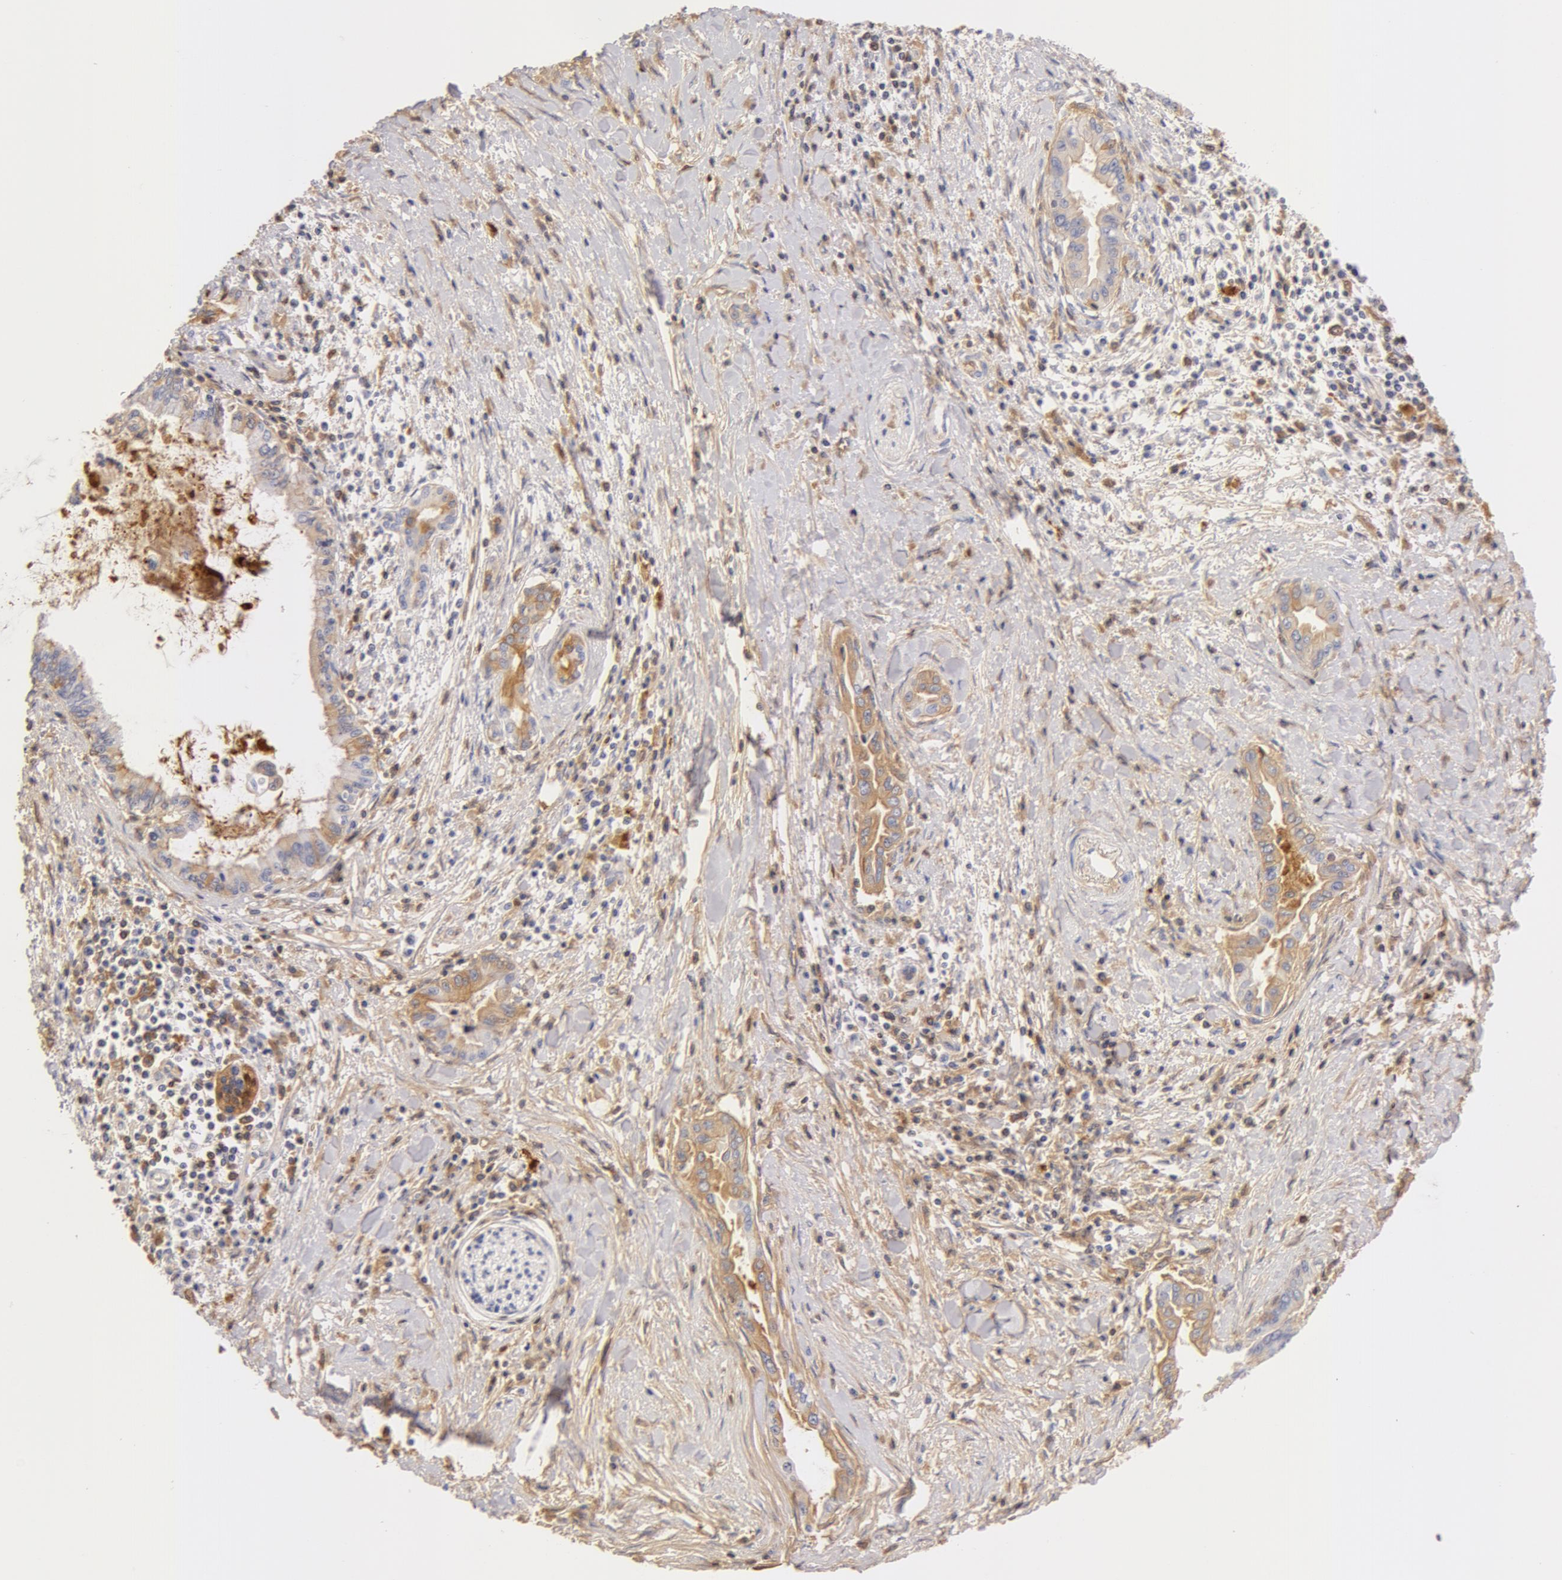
{"staining": {"intensity": "weak", "quantity": "25%-75%", "location": "cytoplasmic/membranous"}, "tissue": "pancreatic cancer", "cell_type": "Tumor cells", "image_type": "cancer", "snomed": [{"axis": "morphology", "description": "Adenocarcinoma, NOS"}, {"axis": "topography", "description": "Pancreas"}], "caption": "Pancreatic cancer (adenocarcinoma) tissue demonstrates weak cytoplasmic/membranous expression in approximately 25%-75% of tumor cells", "gene": "GC", "patient": {"sex": "female", "age": 64}}